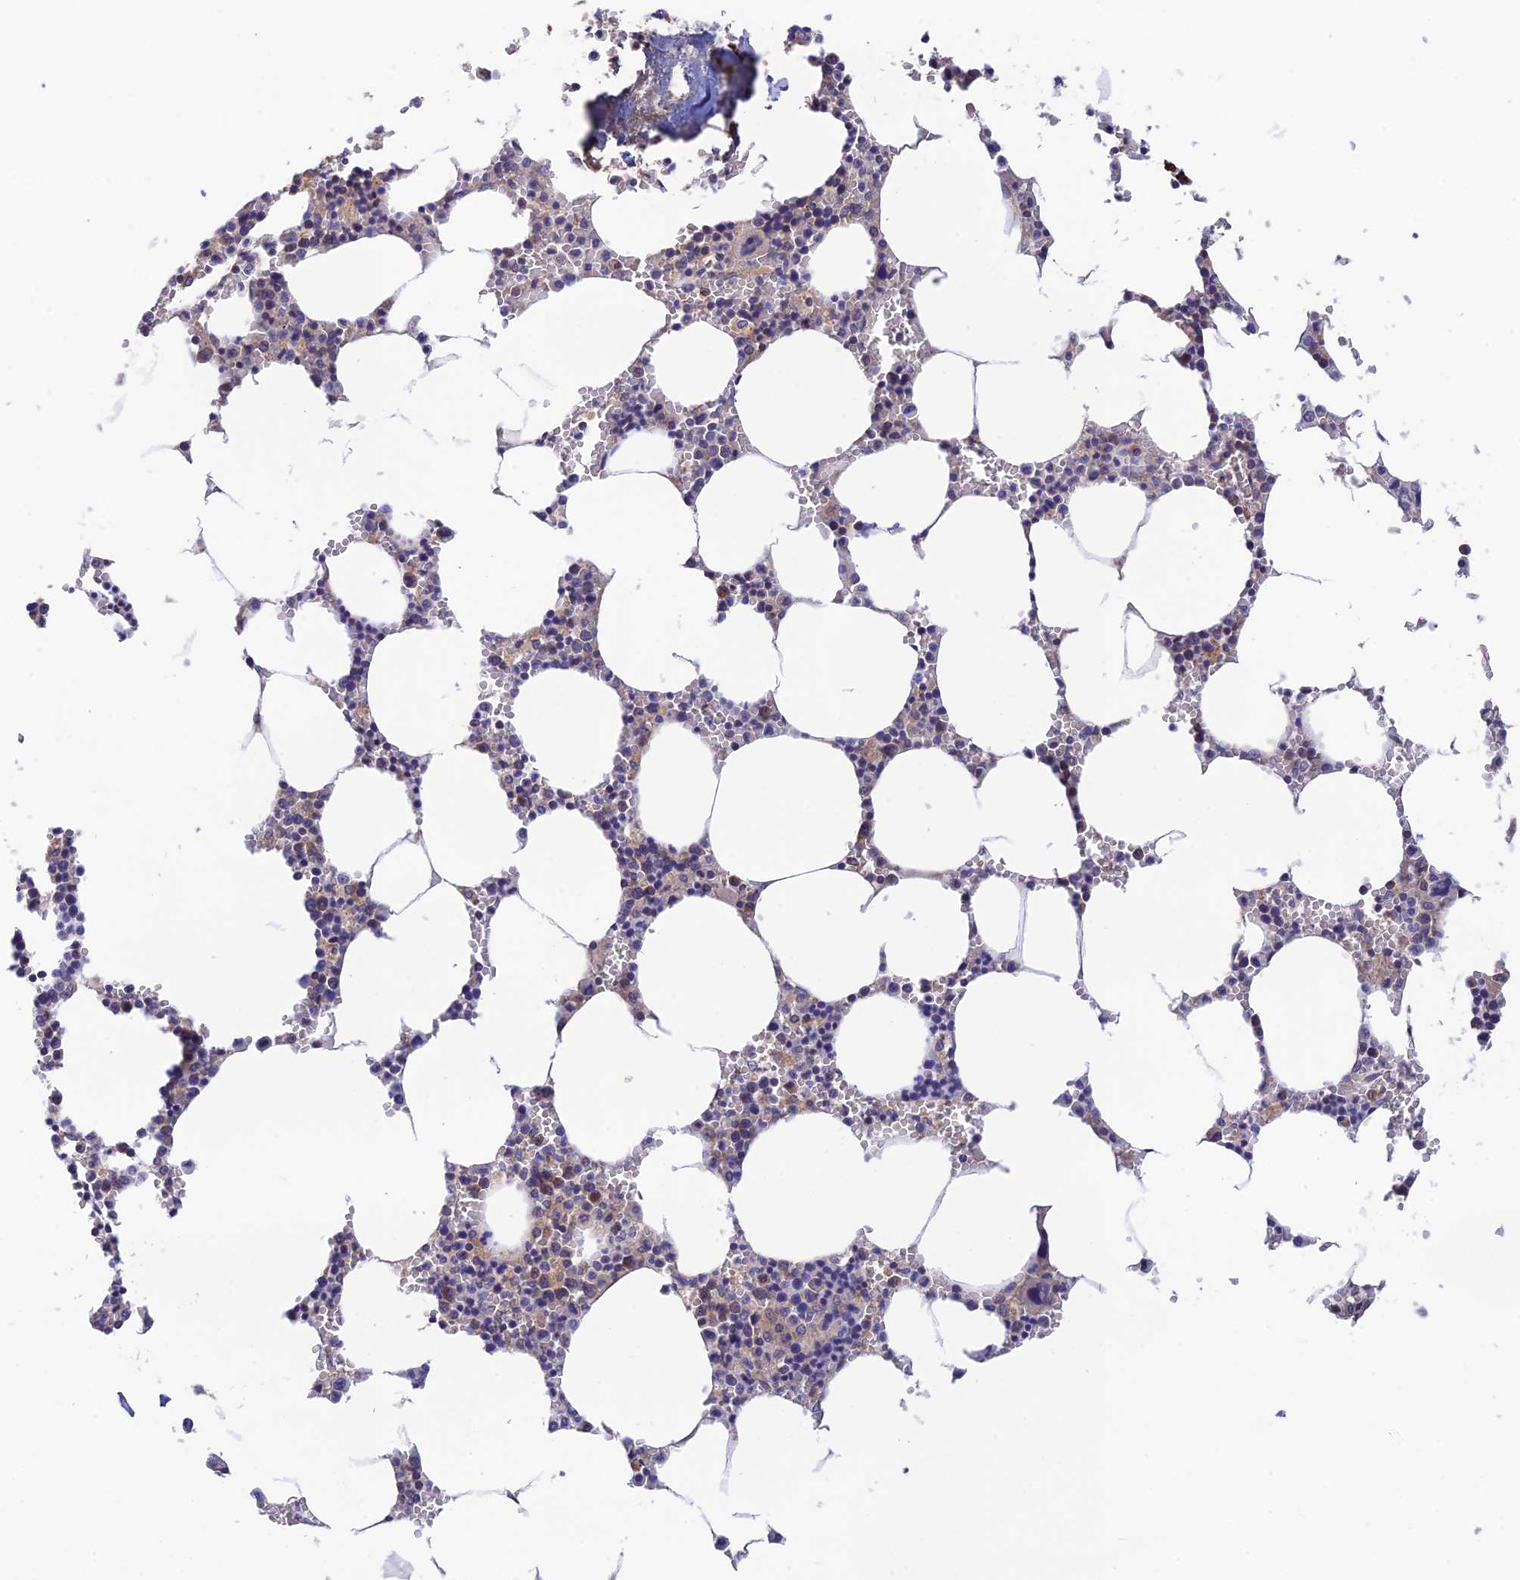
{"staining": {"intensity": "negative", "quantity": "none", "location": "none"}, "tissue": "bone marrow", "cell_type": "Hematopoietic cells", "image_type": "normal", "snomed": [{"axis": "morphology", "description": "Normal tissue, NOS"}, {"axis": "topography", "description": "Bone marrow"}], "caption": "This histopathology image is of normal bone marrow stained with IHC to label a protein in brown with the nuclei are counter-stained blue. There is no staining in hematopoietic cells.", "gene": "RANBP6", "patient": {"sex": "male", "age": 70}}